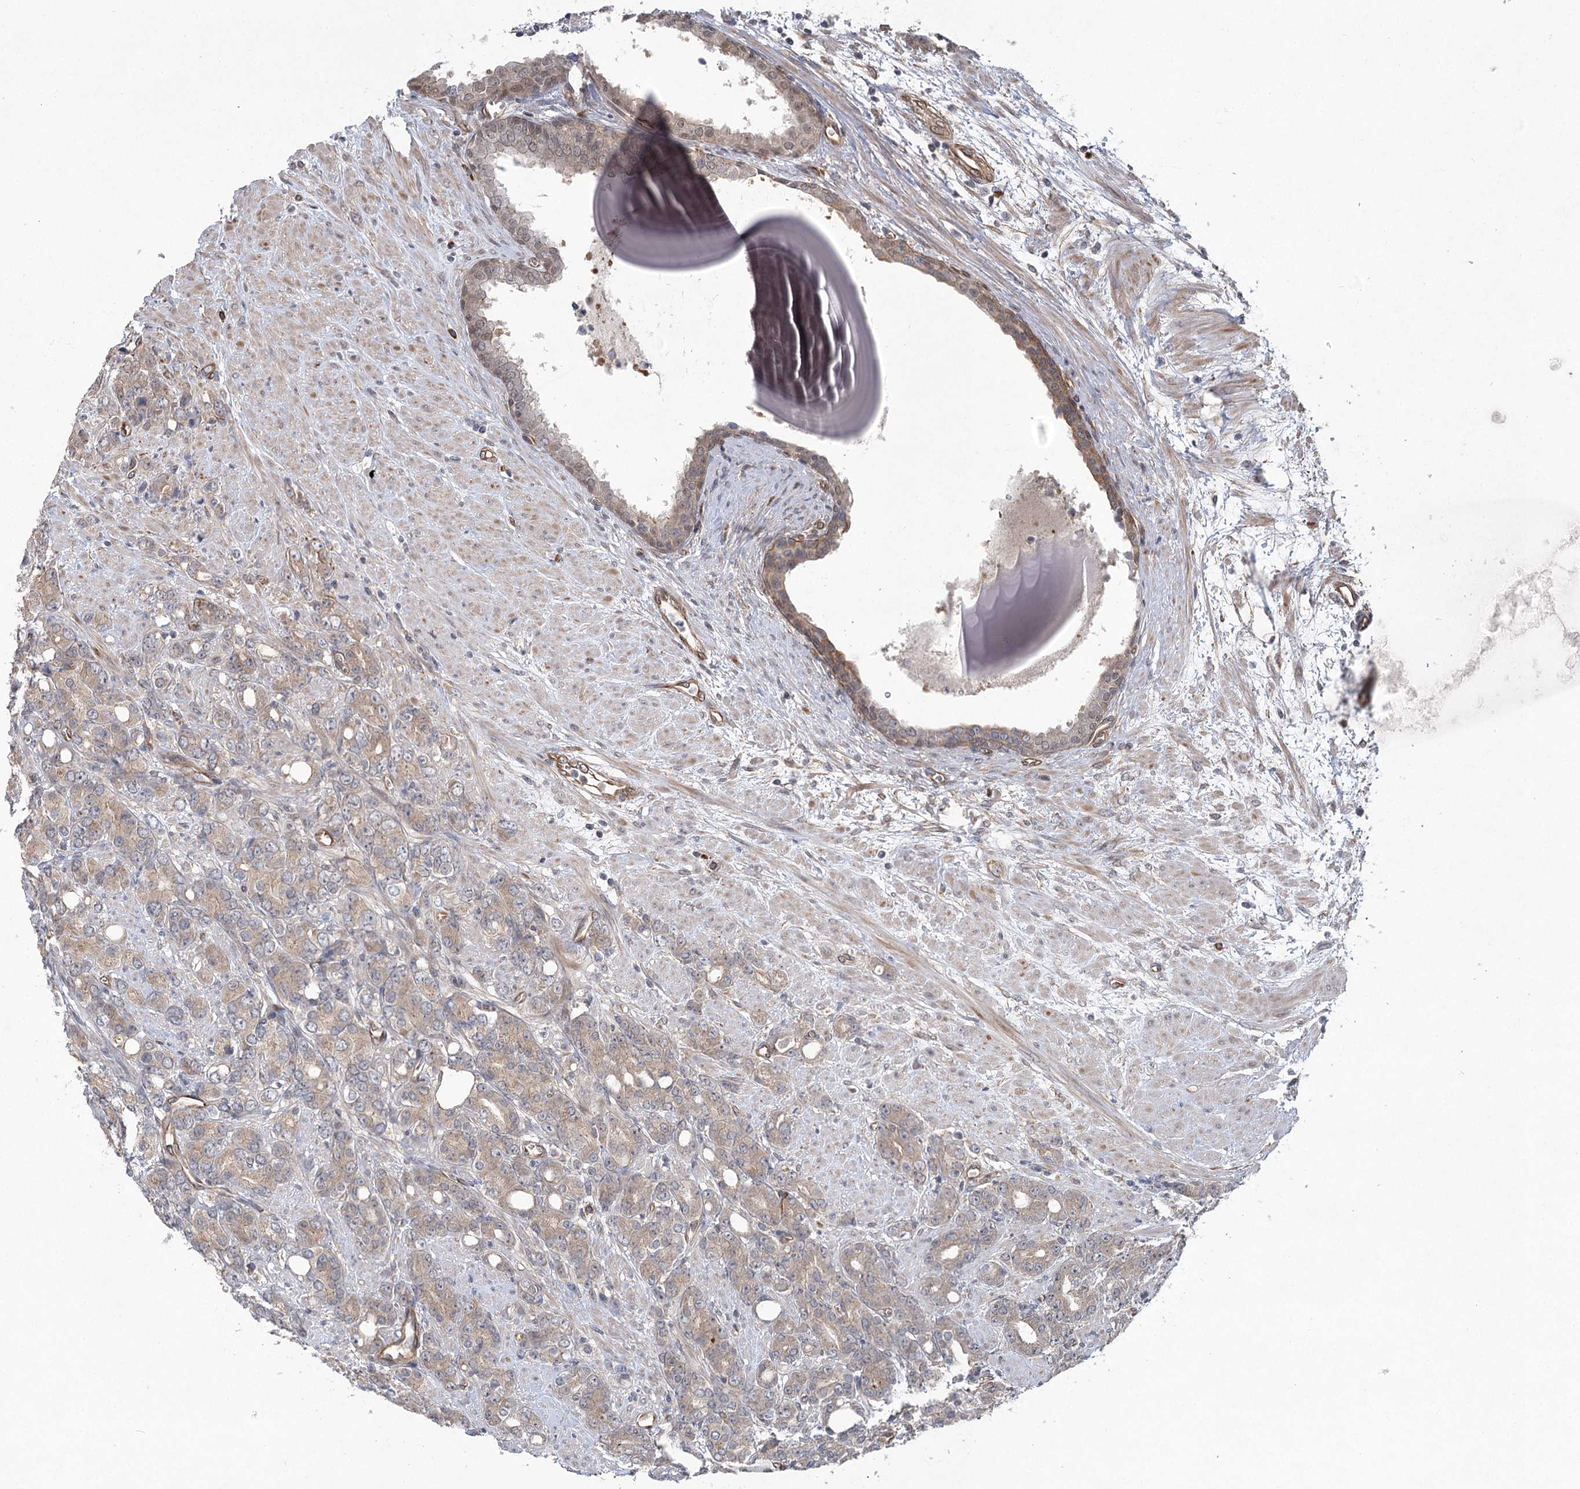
{"staining": {"intensity": "weak", "quantity": ">75%", "location": "cytoplasmic/membranous"}, "tissue": "prostate cancer", "cell_type": "Tumor cells", "image_type": "cancer", "snomed": [{"axis": "morphology", "description": "Adenocarcinoma, High grade"}, {"axis": "topography", "description": "Prostate"}], "caption": "This image displays prostate cancer stained with immunohistochemistry to label a protein in brown. The cytoplasmic/membranous of tumor cells show weak positivity for the protein. Nuclei are counter-stained blue.", "gene": "RWDD4", "patient": {"sex": "male", "age": 62}}